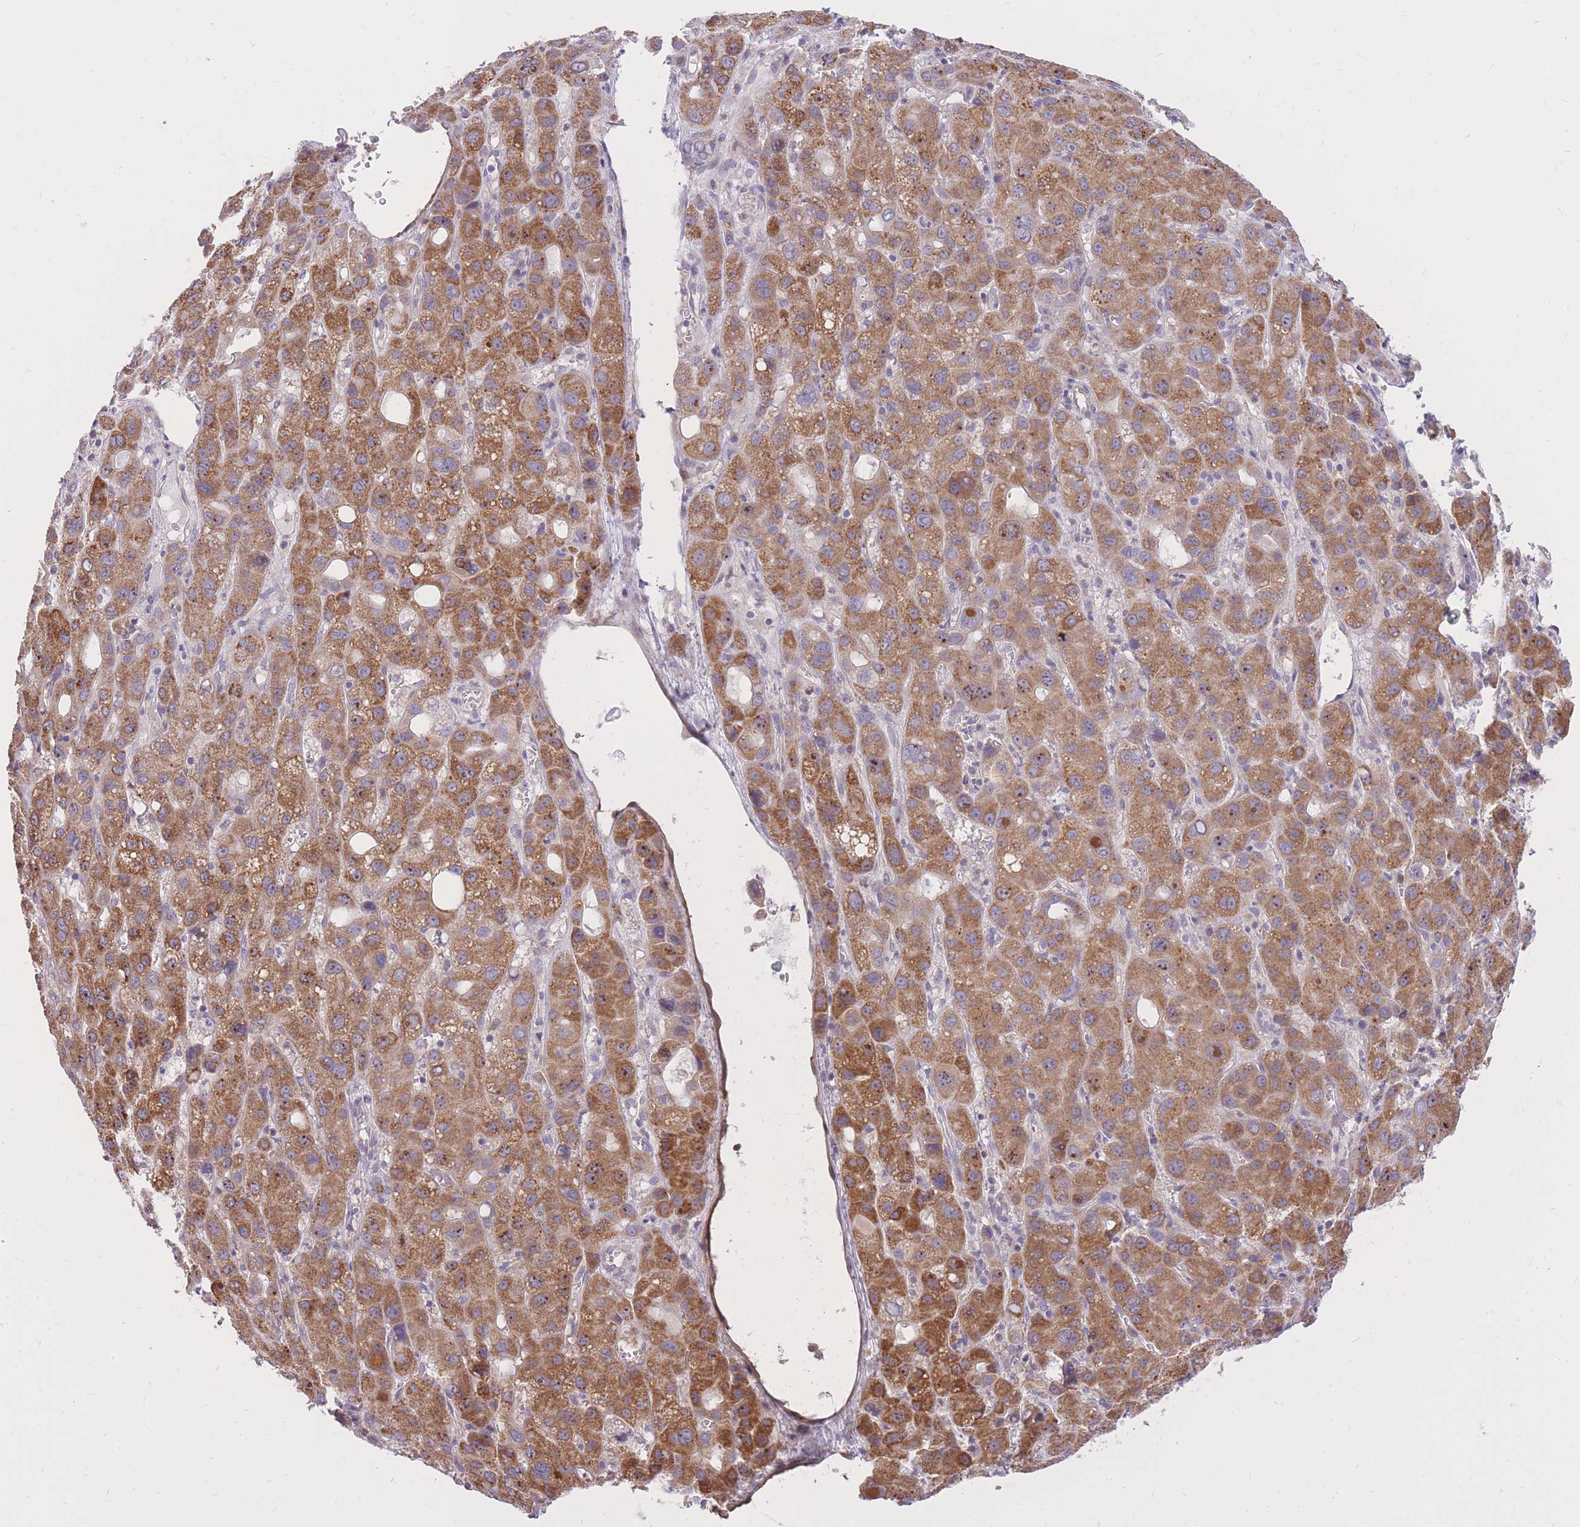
{"staining": {"intensity": "moderate", "quantity": ">75%", "location": "cytoplasmic/membranous"}, "tissue": "liver cancer", "cell_type": "Tumor cells", "image_type": "cancer", "snomed": [{"axis": "morphology", "description": "Carcinoma, Hepatocellular, NOS"}, {"axis": "topography", "description": "Liver"}], "caption": "About >75% of tumor cells in hepatocellular carcinoma (liver) display moderate cytoplasmic/membranous protein positivity as visualized by brown immunohistochemical staining.", "gene": "TOPAZ1", "patient": {"sex": "male", "age": 55}}